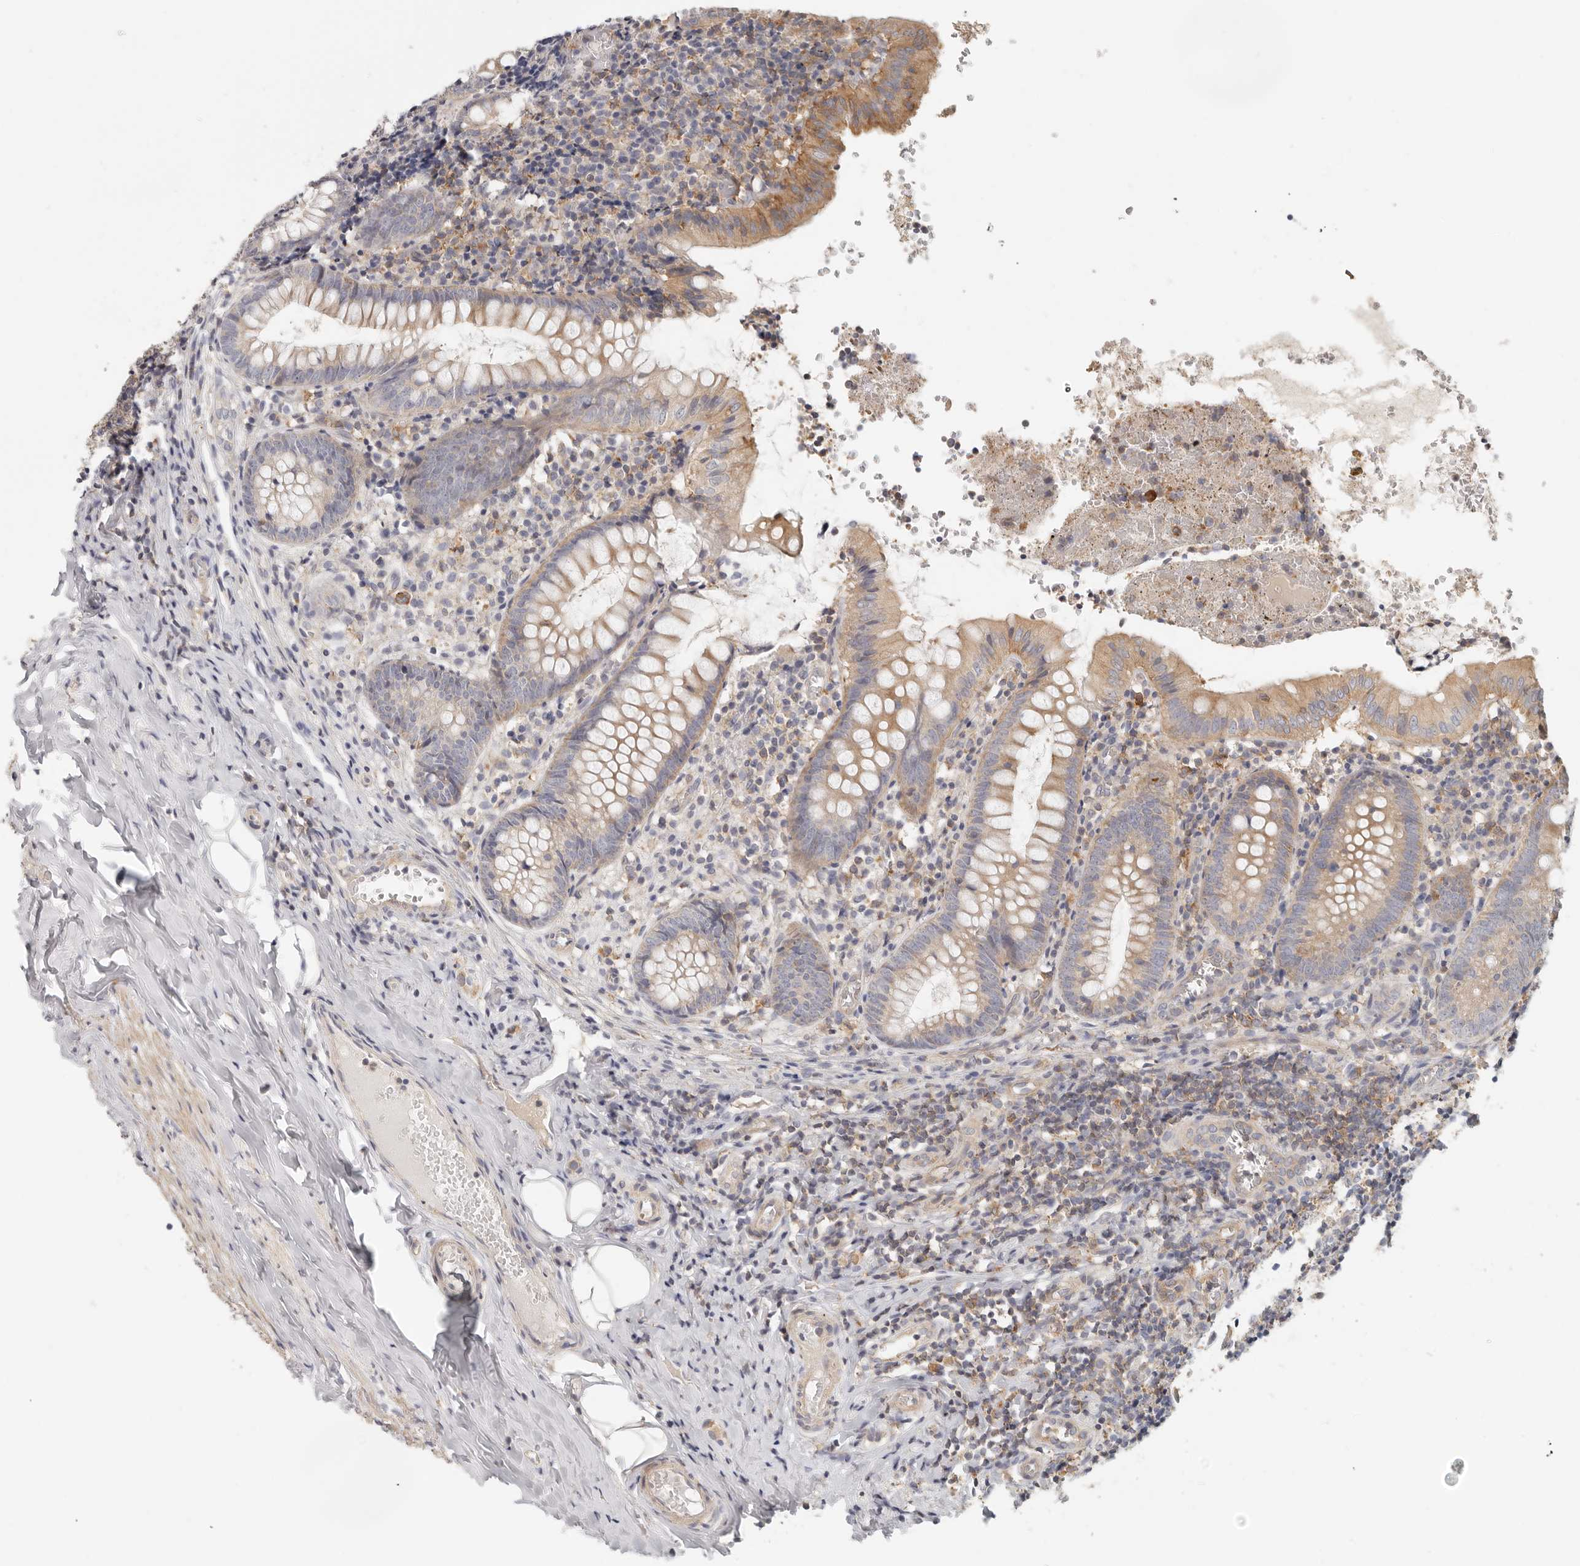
{"staining": {"intensity": "moderate", "quantity": "25%-75%", "location": "cytoplasmic/membranous"}, "tissue": "appendix", "cell_type": "Glandular cells", "image_type": "normal", "snomed": [{"axis": "morphology", "description": "Normal tissue, NOS"}, {"axis": "topography", "description": "Appendix"}], "caption": "Protein analysis of unremarkable appendix exhibits moderate cytoplasmic/membranous expression in approximately 25%-75% of glandular cells.", "gene": "ANXA9", "patient": {"sex": "male", "age": 8}}